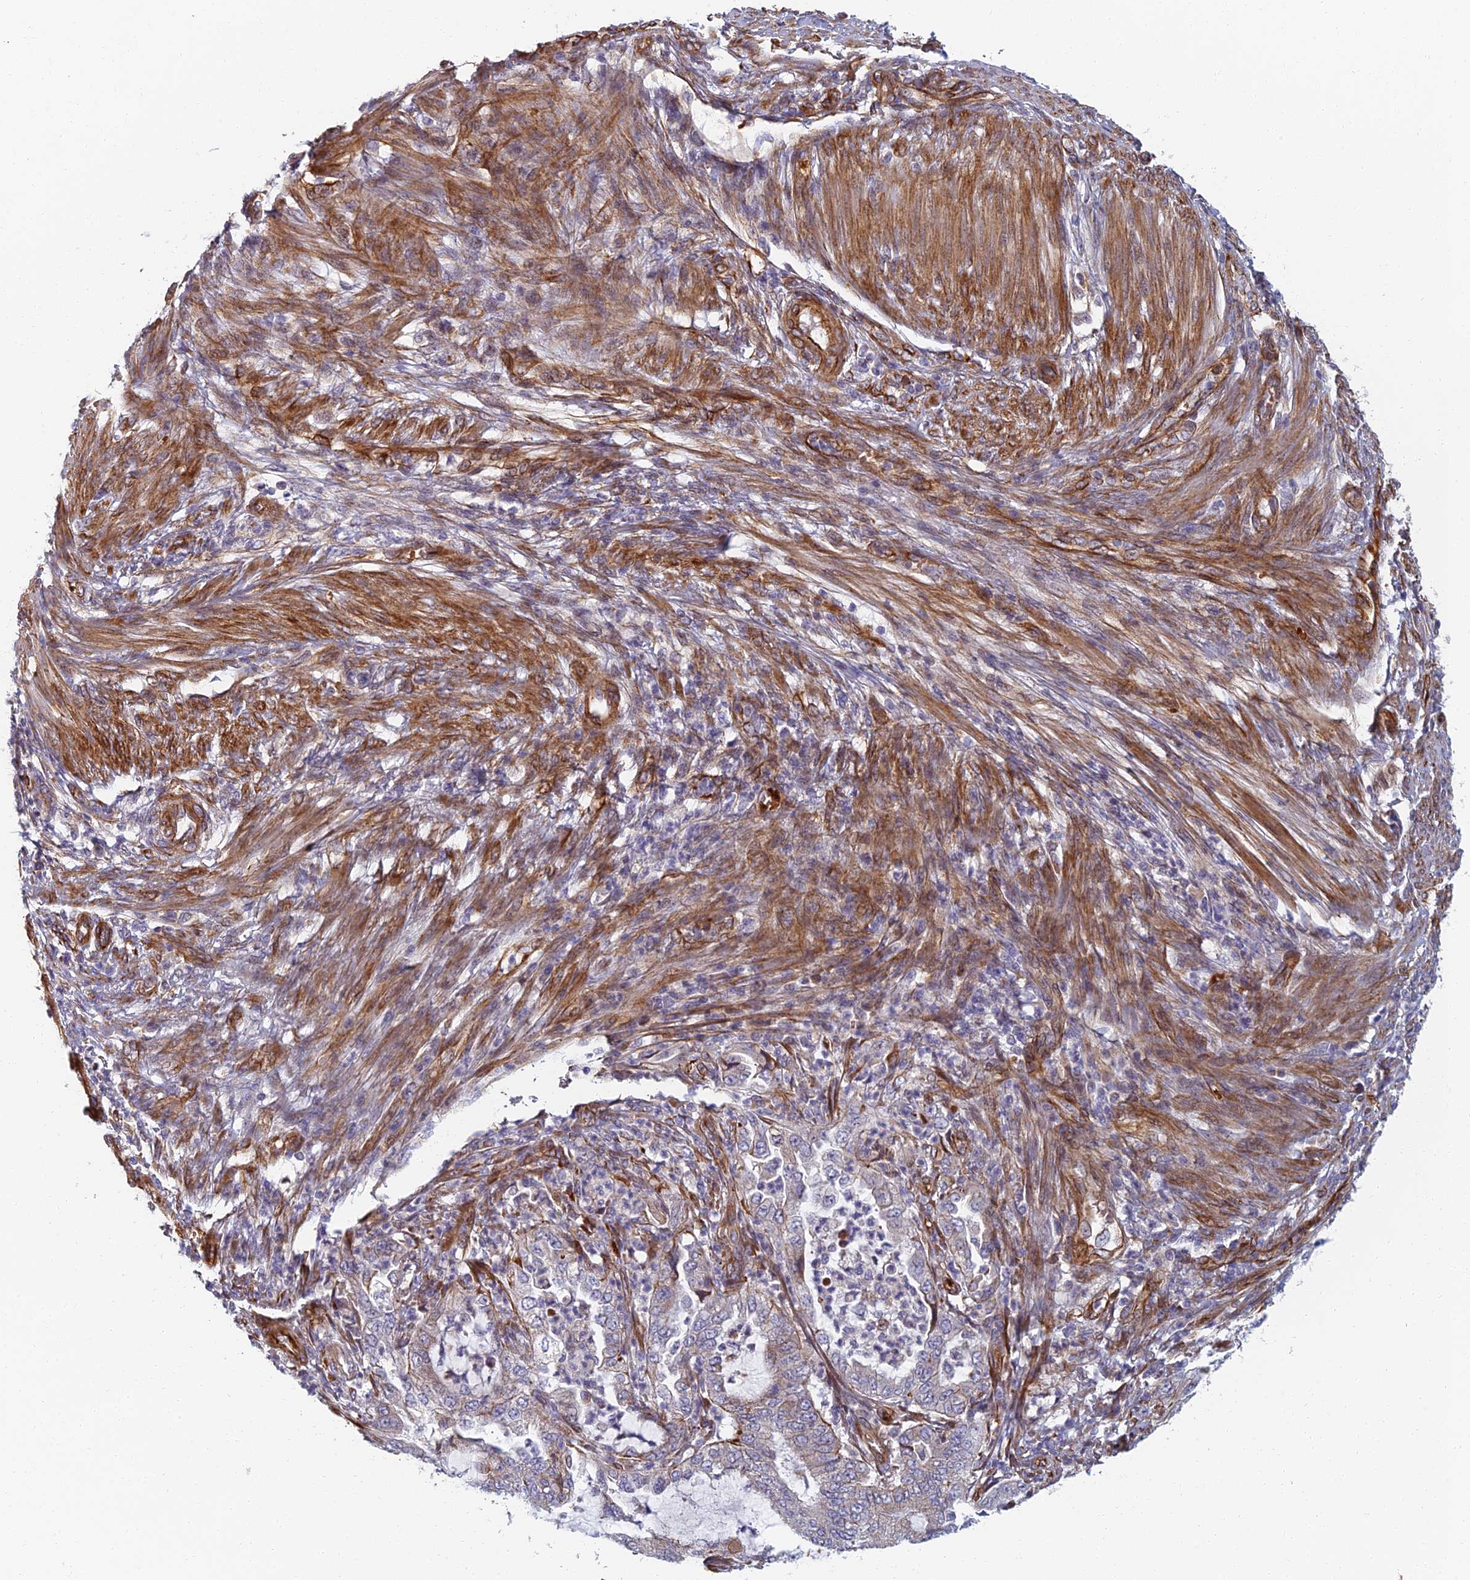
{"staining": {"intensity": "negative", "quantity": "none", "location": "none"}, "tissue": "endometrial cancer", "cell_type": "Tumor cells", "image_type": "cancer", "snomed": [{"axis": "morphology", "description": "Adenocarcinoma, NOS"}, {"axis": "topography", "description": "Endometrium"}], "caption": "DAB immunohistochemical staining of human endometrial adenocarcinoma shows no significant staining in tumor cells.", "gene": "ABCB10", "patient": {"sex": "female", "age": 51}}